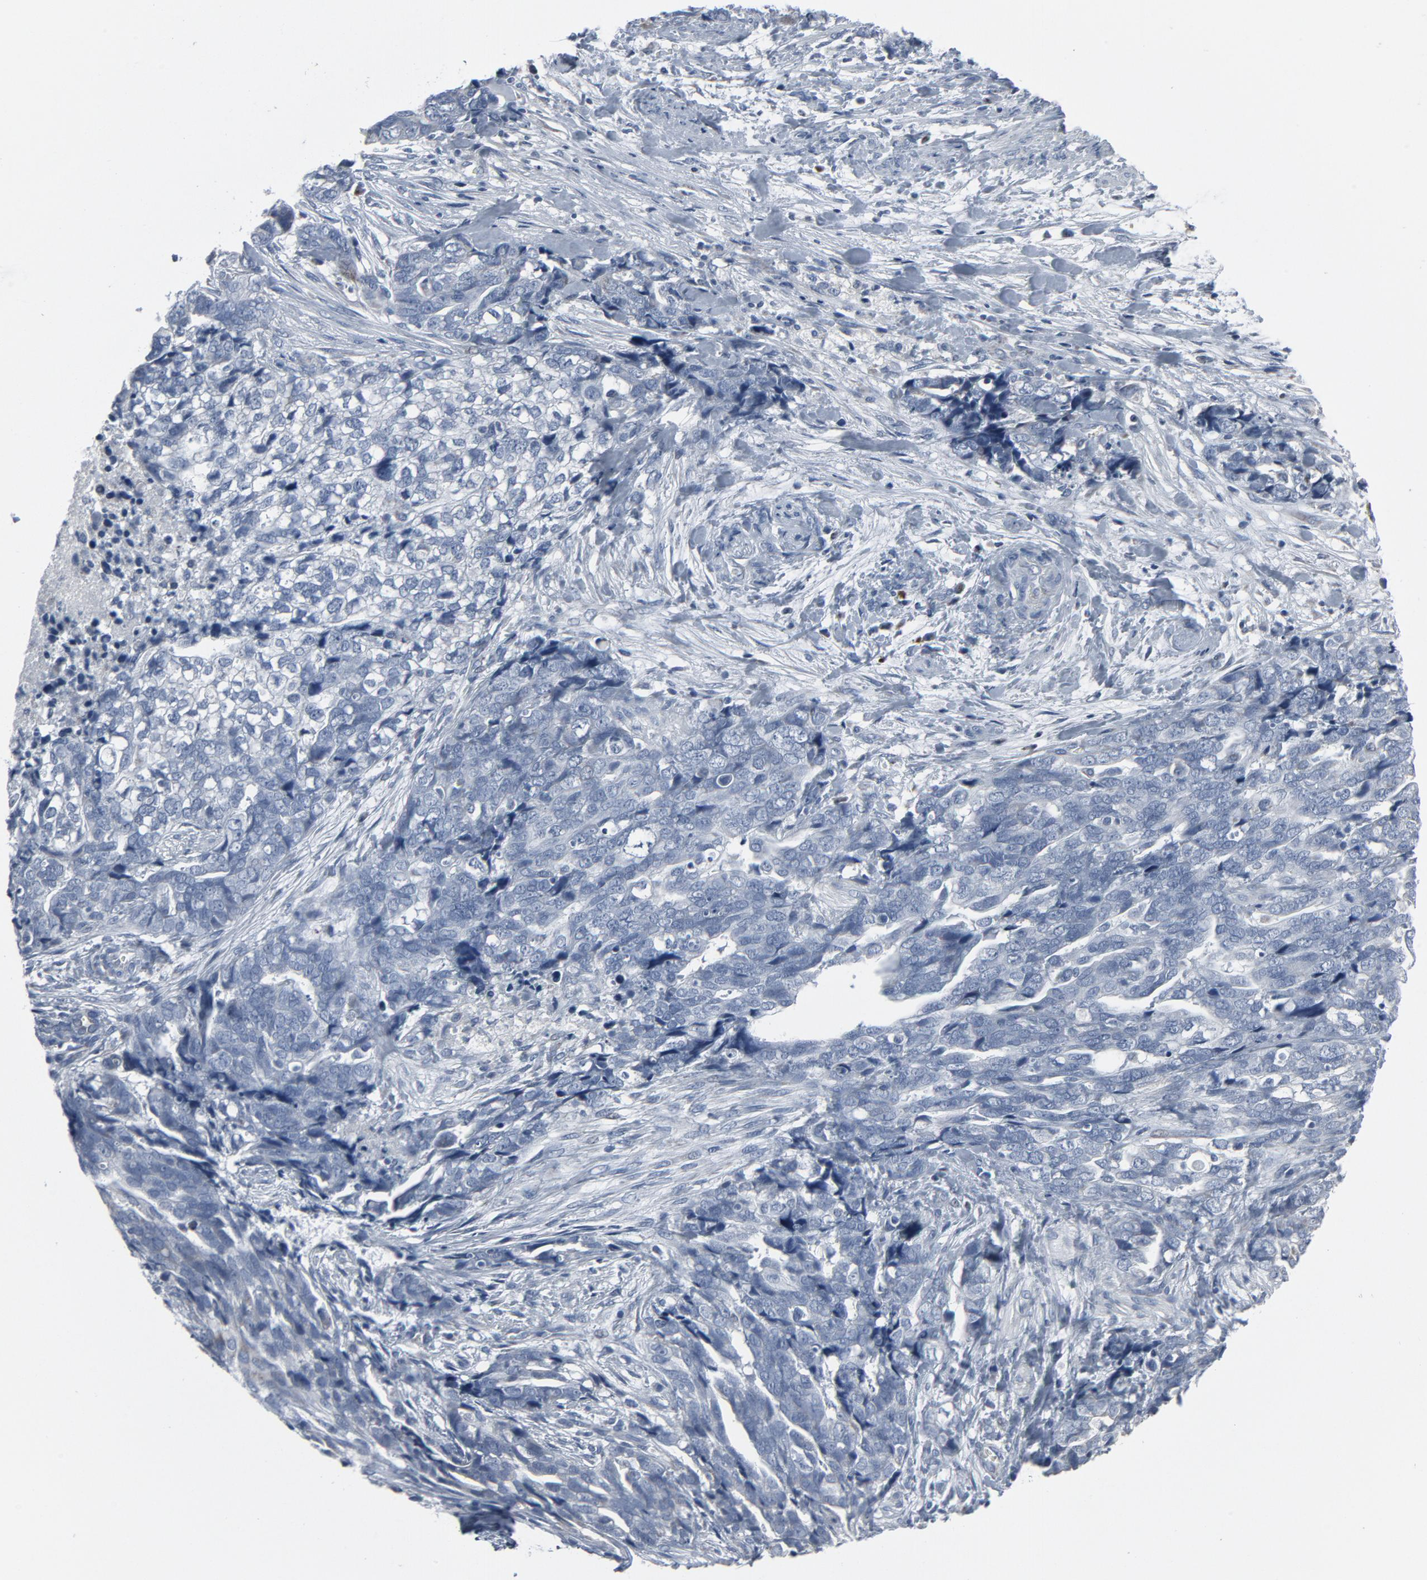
{"staining": {"intensity": "negative", "quantity": "none", "location": "none"}, "tissue": "ovarian cancer", "cell_type": "Tumor cells", "image_type": "cancer", "snomed": [{"axis": "morphology", "description": "Normal tissue, NOS"}, {"axis": "morphology", "description": "Cystadenocarcinoma, serous, NOS"}, {"axis": "topography", "description": "Fallopian tube"}, {"axis": "topography", "description": "Ovary"}], "caption": "Human serous cystadenocarcinoma (ovarian) stained for a protein using immunohistochemistry (IHC) exhibits no expression in tumor cells.", "gene": "GPX2", "patient": {"sex": "female", "age": 56}}